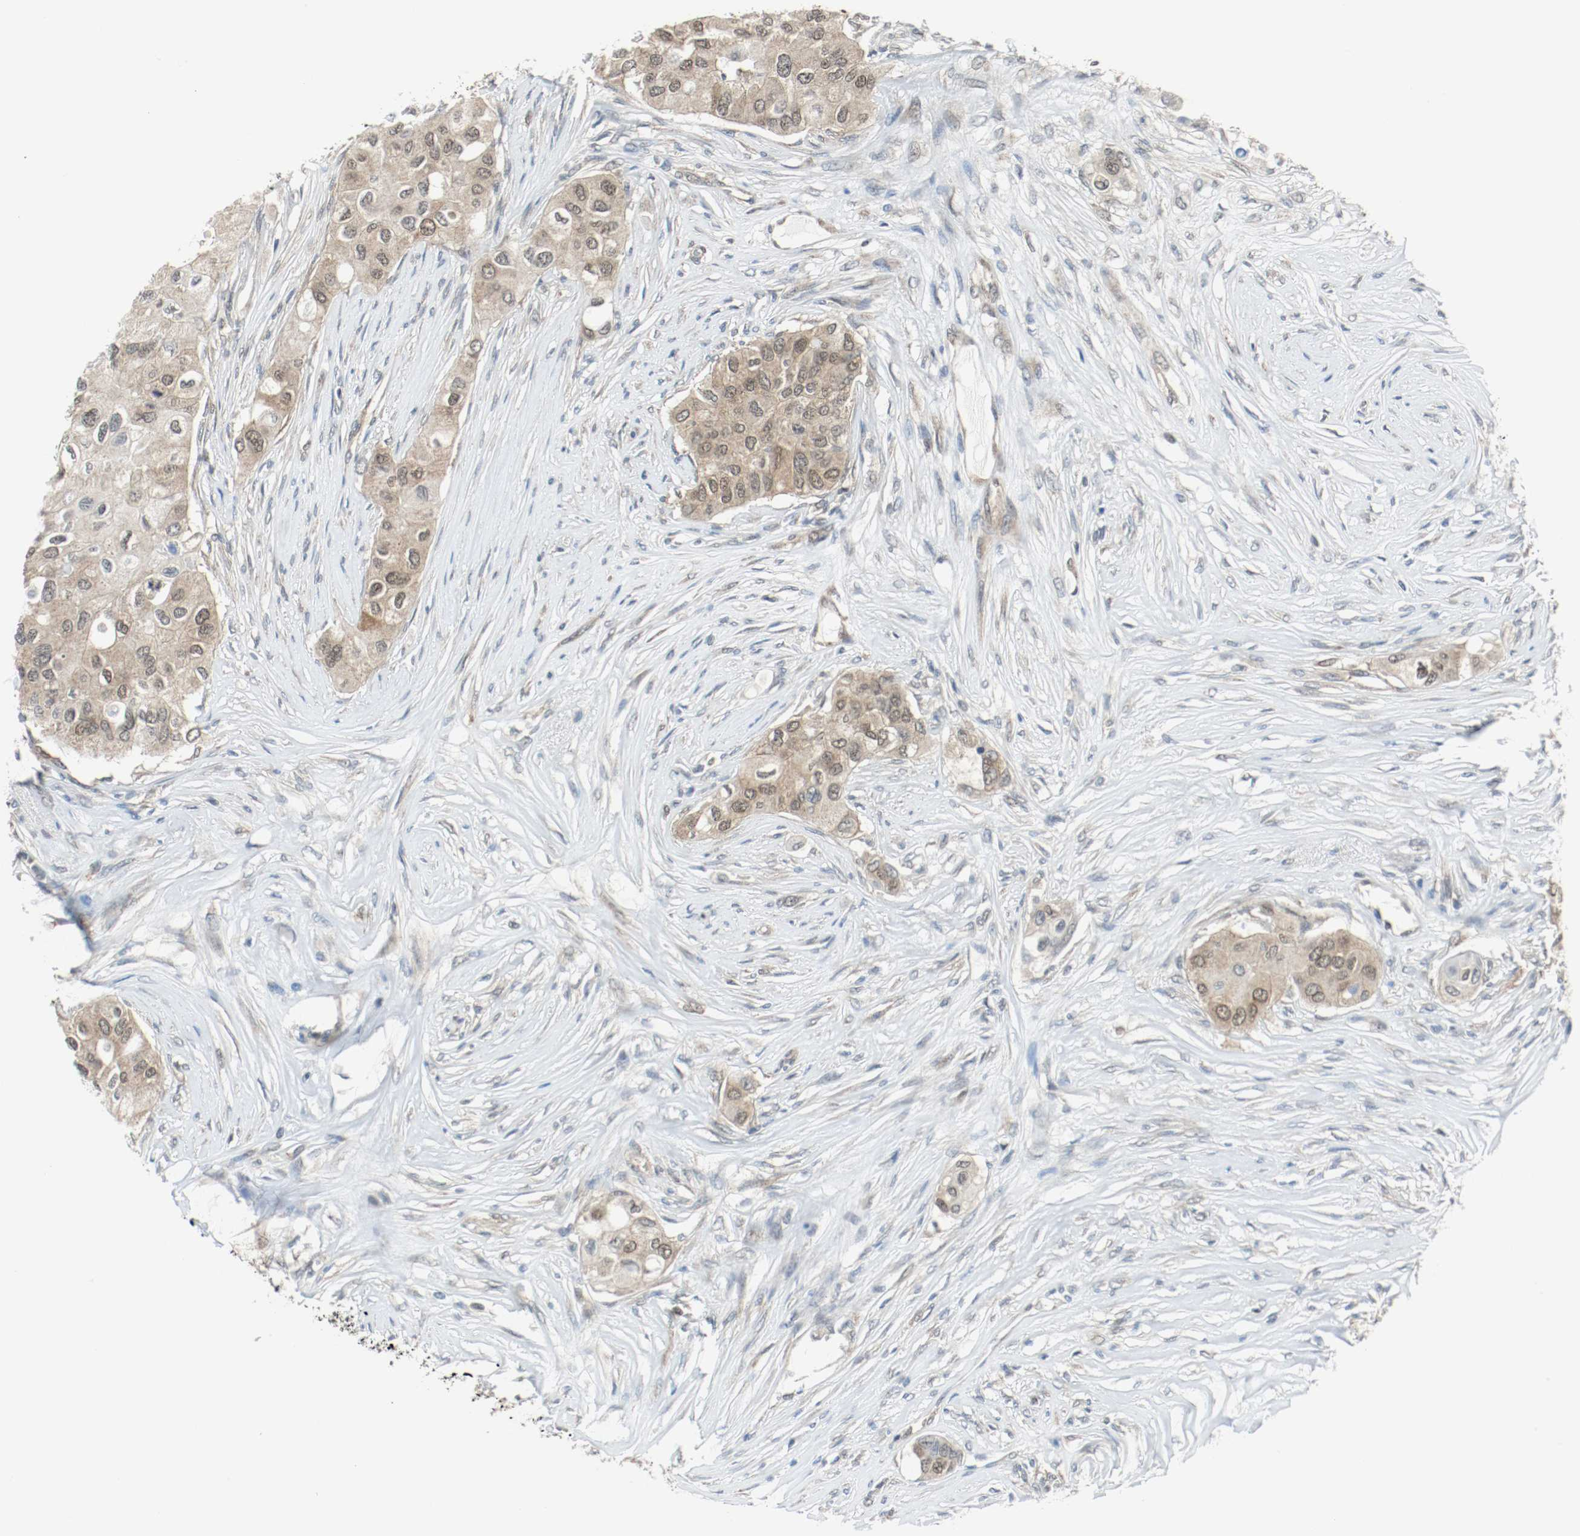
{"staining": {"intensity": "weak", "quantity": ">75%", "location": "cytoplasmic/membranous,nuclear"}, "tissue": "breast cancer", "cell_type": "Tumor cells", "image_type": "cancer", "snomed": [{"axis": "morphology", "description": "Normal tissue, NOS"}, {"axis": "morphology", "description": "Duct carcinoma"}, {"axis": "topography", "description": "Breast"}], "caption": "Tumor cells demonstrate low levels of weak cytoplasmic/membranous and nuclear expression in approximately >75% of cells in infiltrating ductal carcinoma (breast).", "gene": "PPME1", "patient": {"sex": "female", "age": 49}}